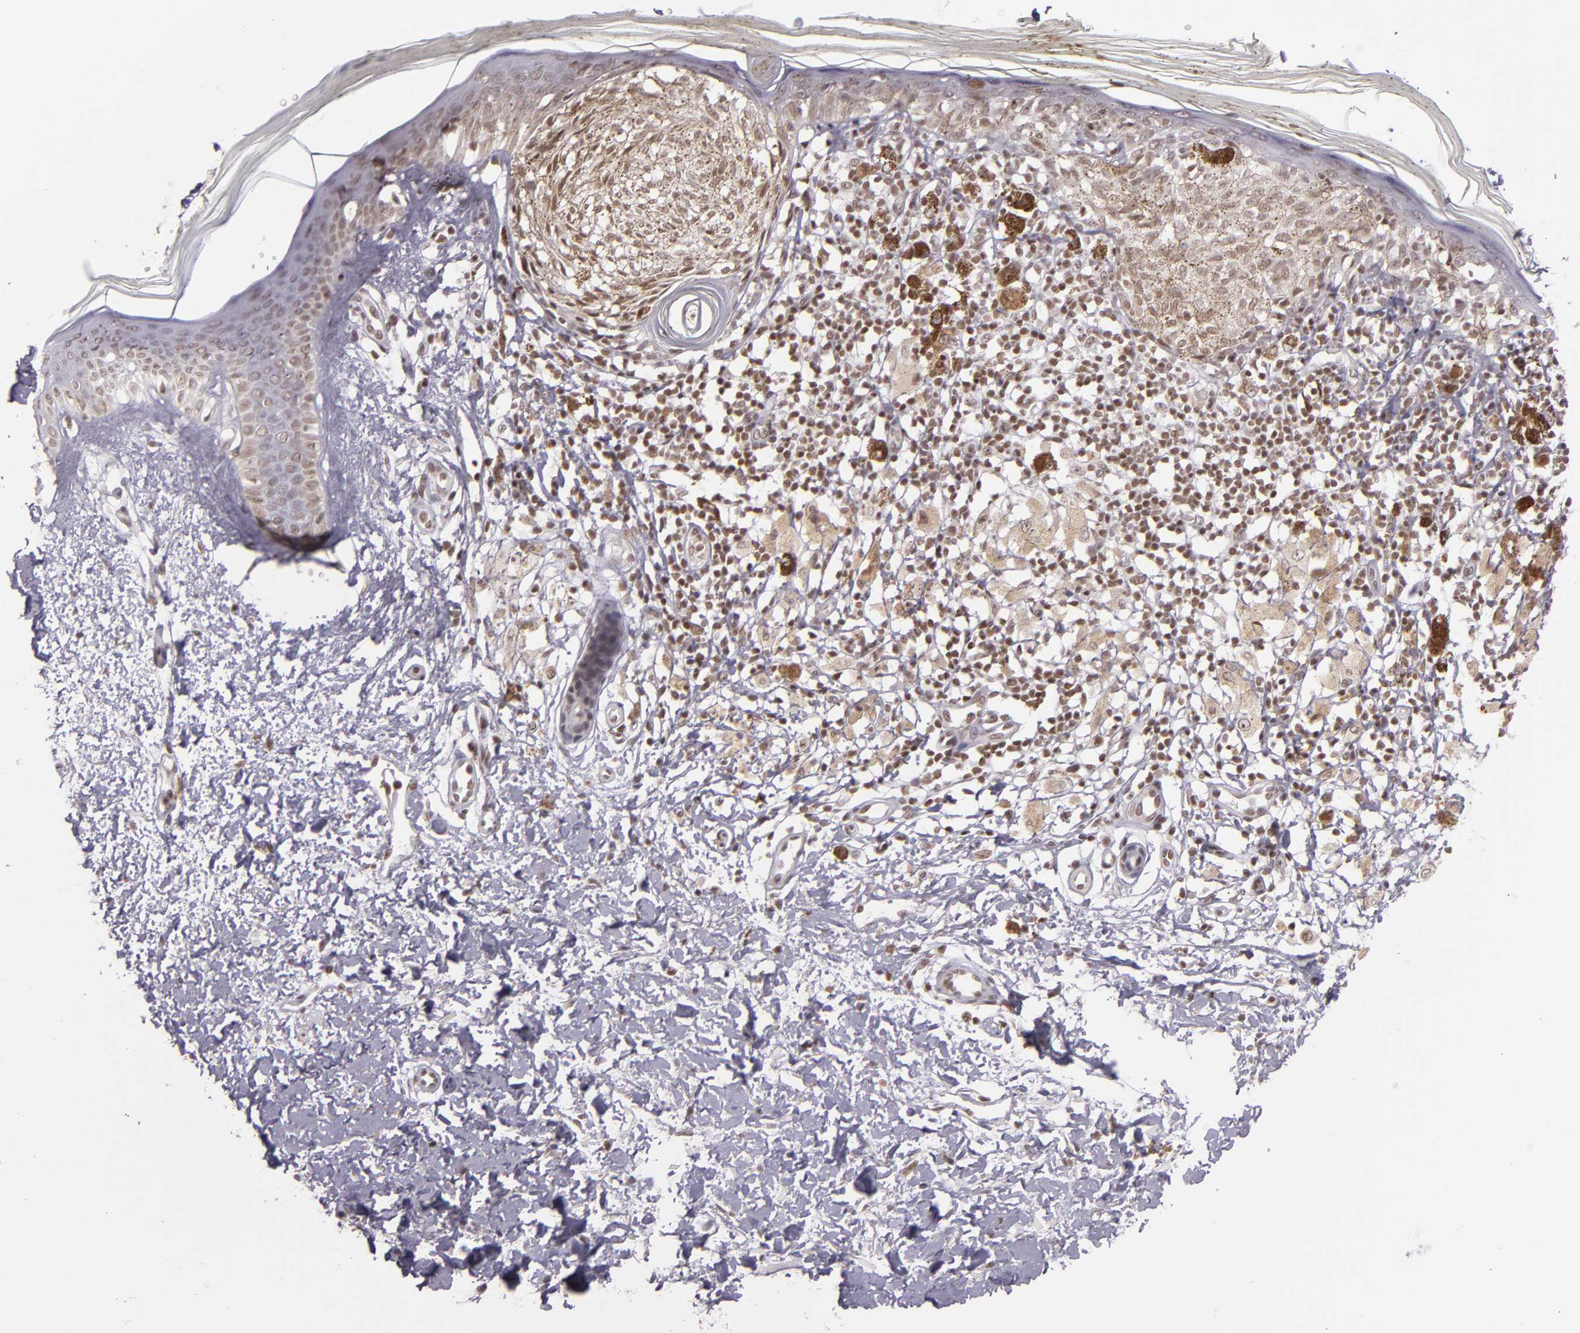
{"staining": {"intensity": "weak", "quantity": ">75%", "location": "cytoplasmic/membranous,nuclear"}, "tissue": "melanoma", "cell_type": "Tumor cells", "image_type": "cancer", "snomed": [{"axis": "morphology", "description": "Malignant melanoma, NOS"}, {"axis": "topography", "description": "Skin"}], "caption": "A brown stain highlights weak cytoplasmic/membranous and nuclear expression of a protein in malignant melanoma tumor cells.", "gene": "ZFX", "patient": {"sex": "male", "age": 88}}